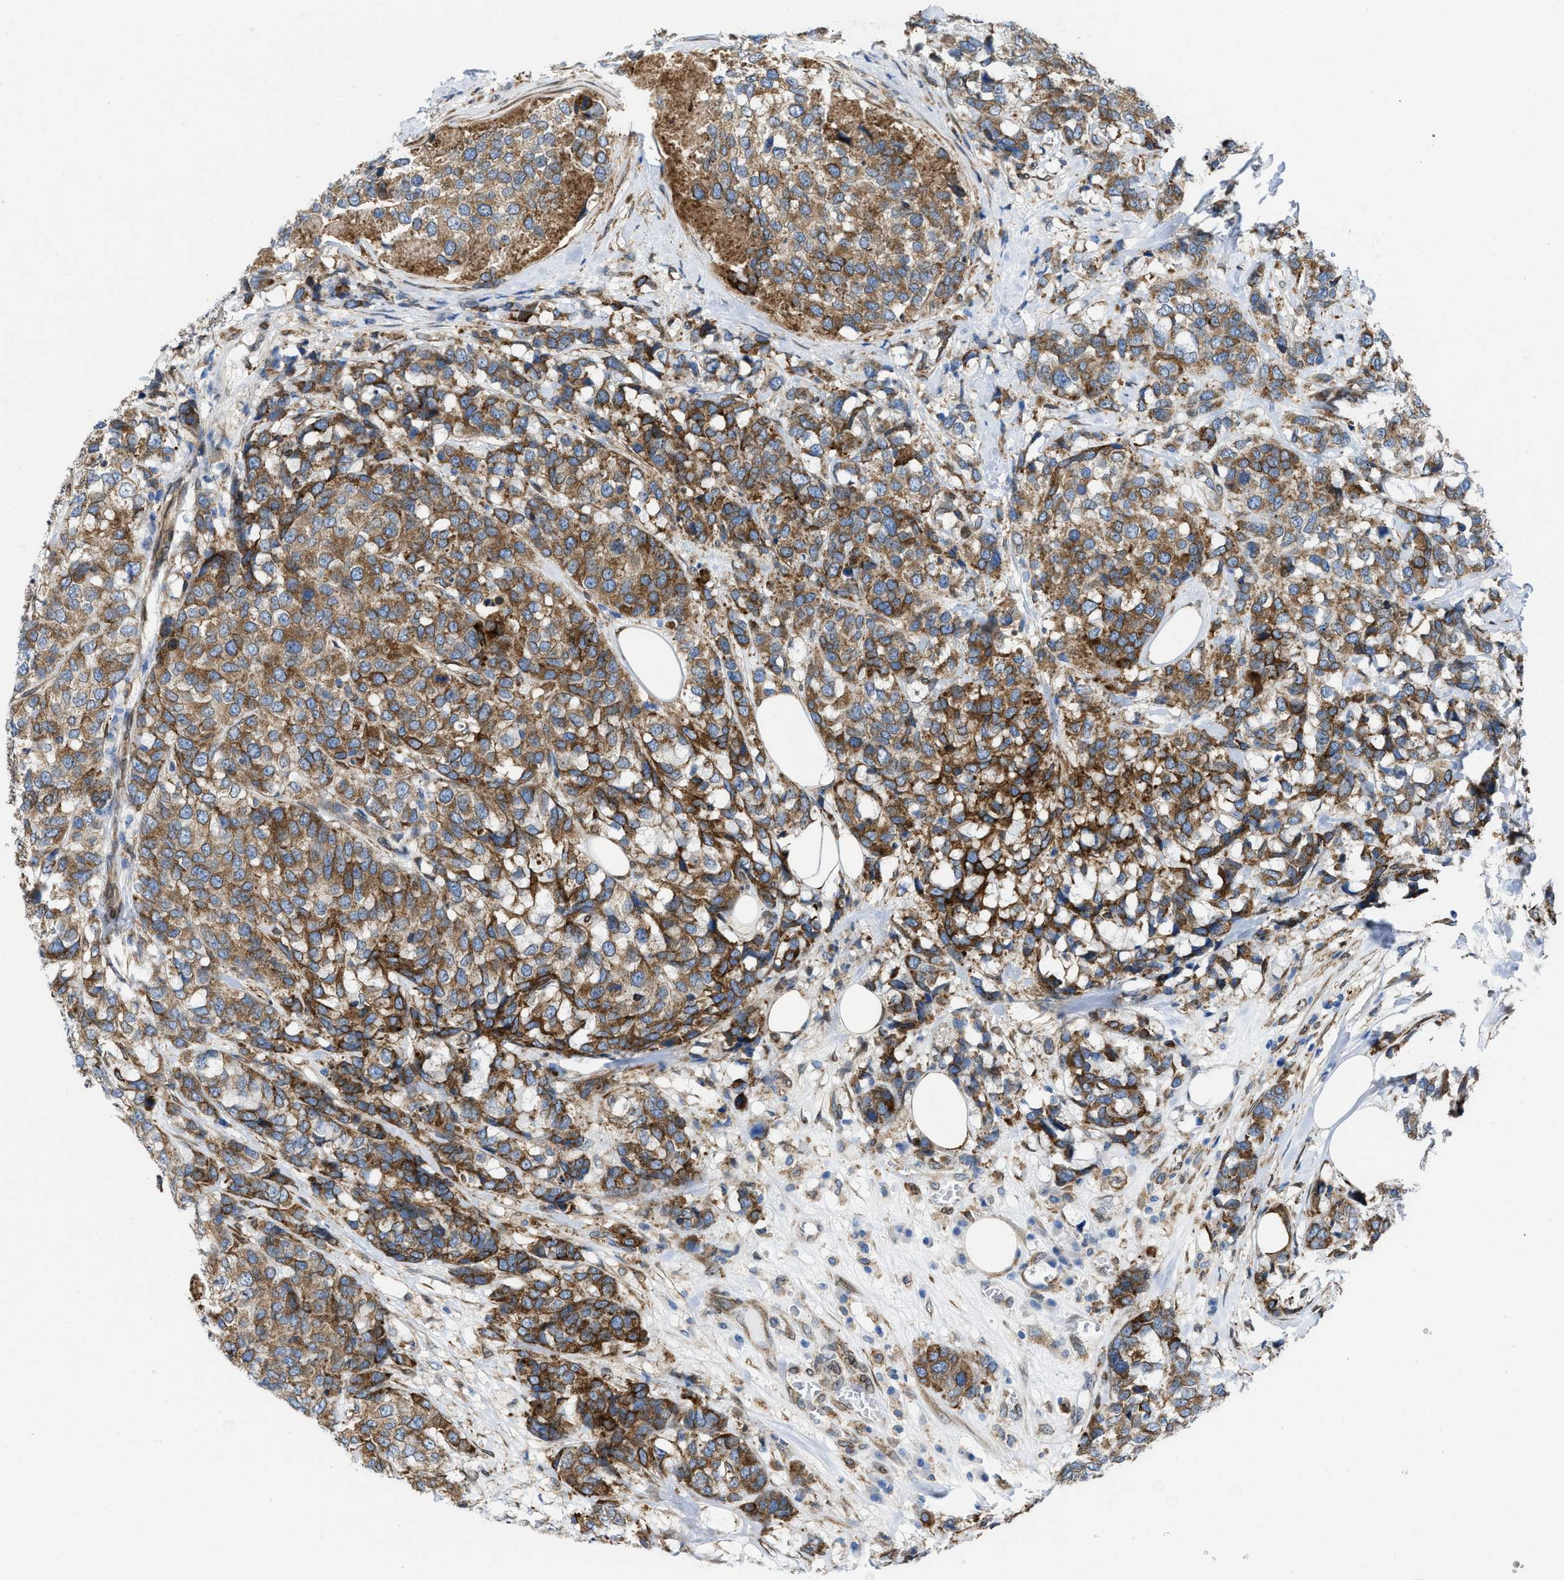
{"staining": {"intensity": "moderate", "quantity": ">75%", "location": "cytoplasmic/membranous"}, "tissue": "breast cancer", "cell_type": "Tumor cells", "image_type": "cancer", "snomed": [{"axis": "morphology", "description": "Lobular carcinoma"}, {"axis": "topography", "description": "Breast"}], "caption": "The micrograph displays staining of lobular carcinoma (breast), revealing moderate cytoplasmic/membranous protein expression (brown color) within tumor cells.", "gene": "ERLIN2", "patient": {"sex": "female", "age": 59}}